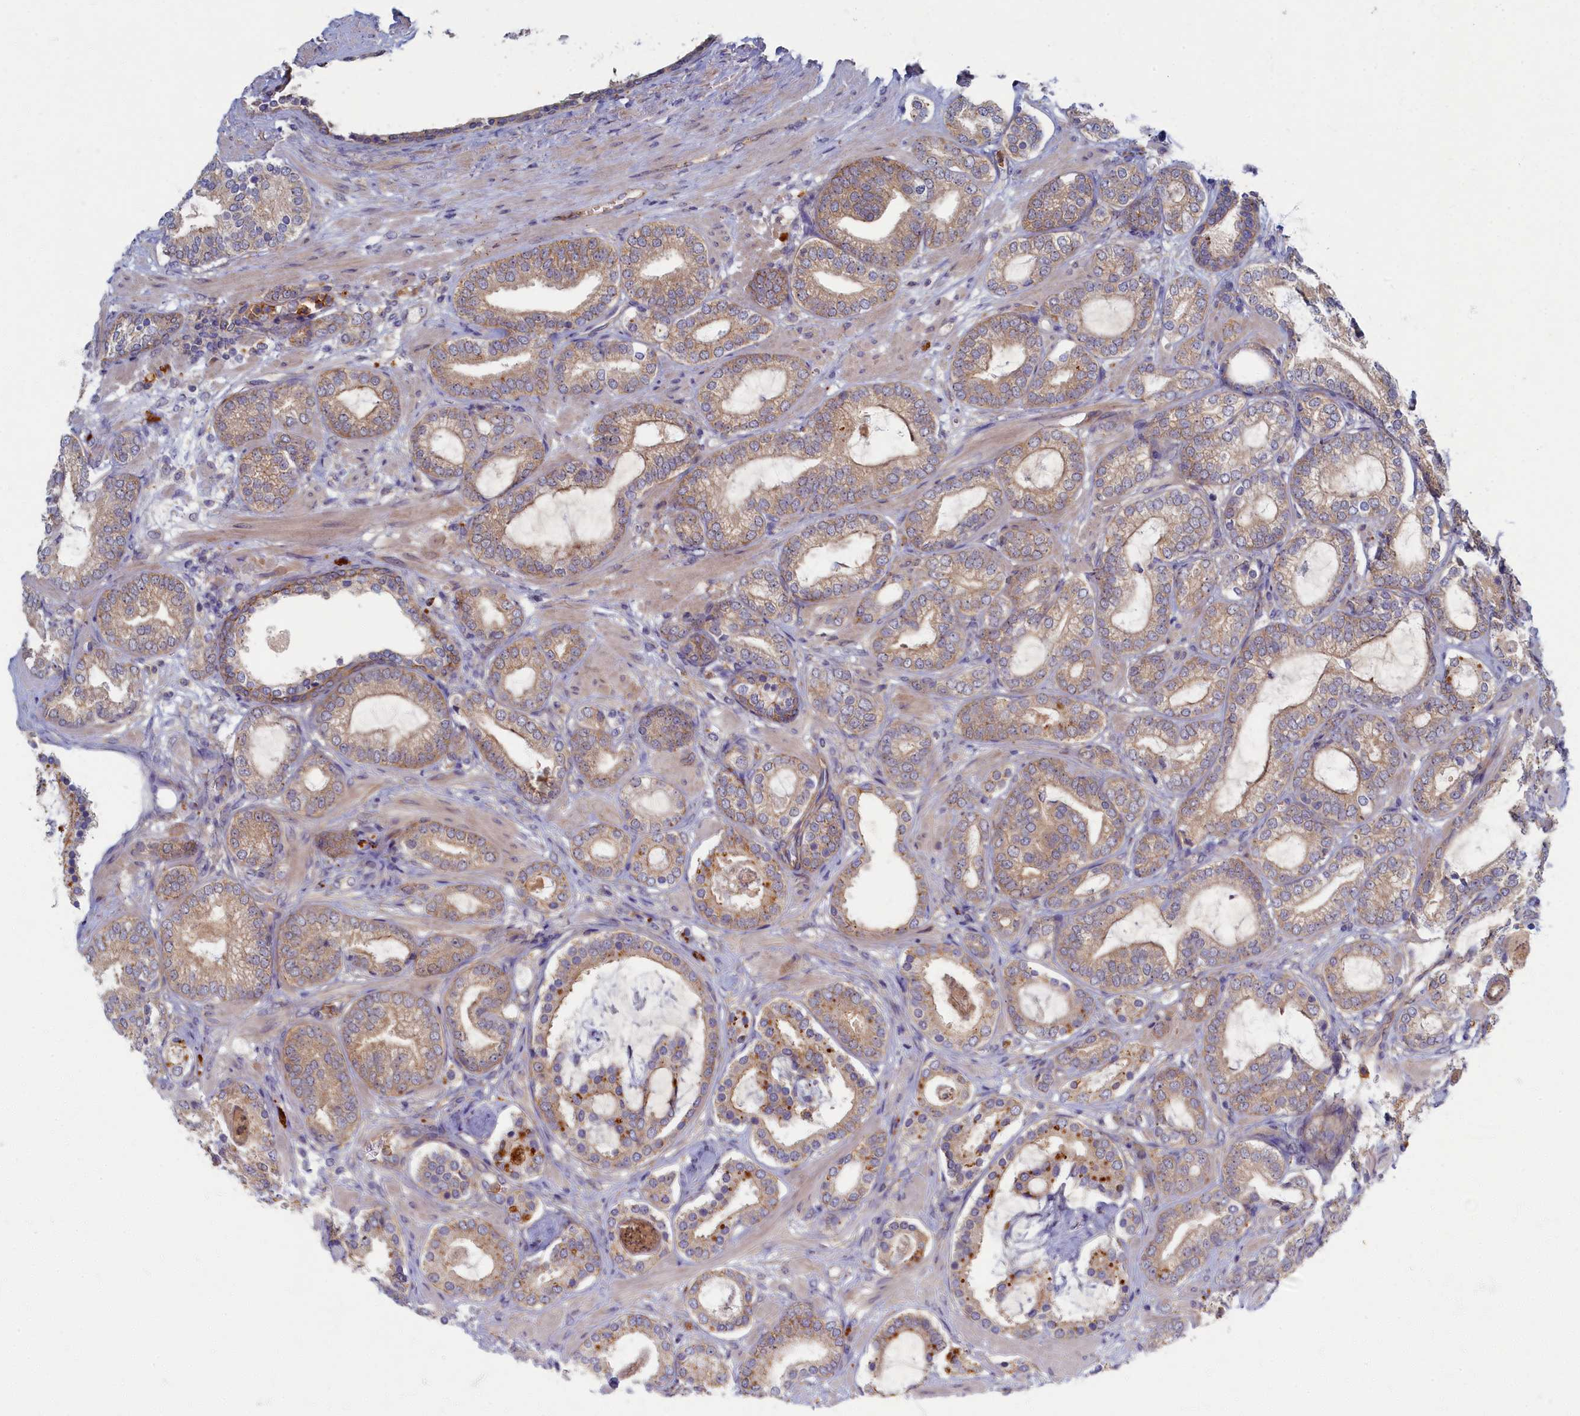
{"staining": {"intensity": "weak", "quantity": "25%-75%", "location": "cytoplasmic/membranous"}, "tissue": "prostate cancer", "cell_type": "Tumor cells", "image_type": "cancer", "snomed": [{"axis": "morphology", "description": "Adenocarcinoma, High grade"}, {"axis": "topography", "description": "Prostate"}], "caption": "This micrograph demonstrates prostate cancer stained with immunohistochemistry (IHC) to label a protein in brown. The cytoplasmic/membranous of tumor cells show weak positivity for the protein. Nuclei are counter-stained blue.", "gene": "PSMG2", "patient": {"sex": "male", "age": 60}}